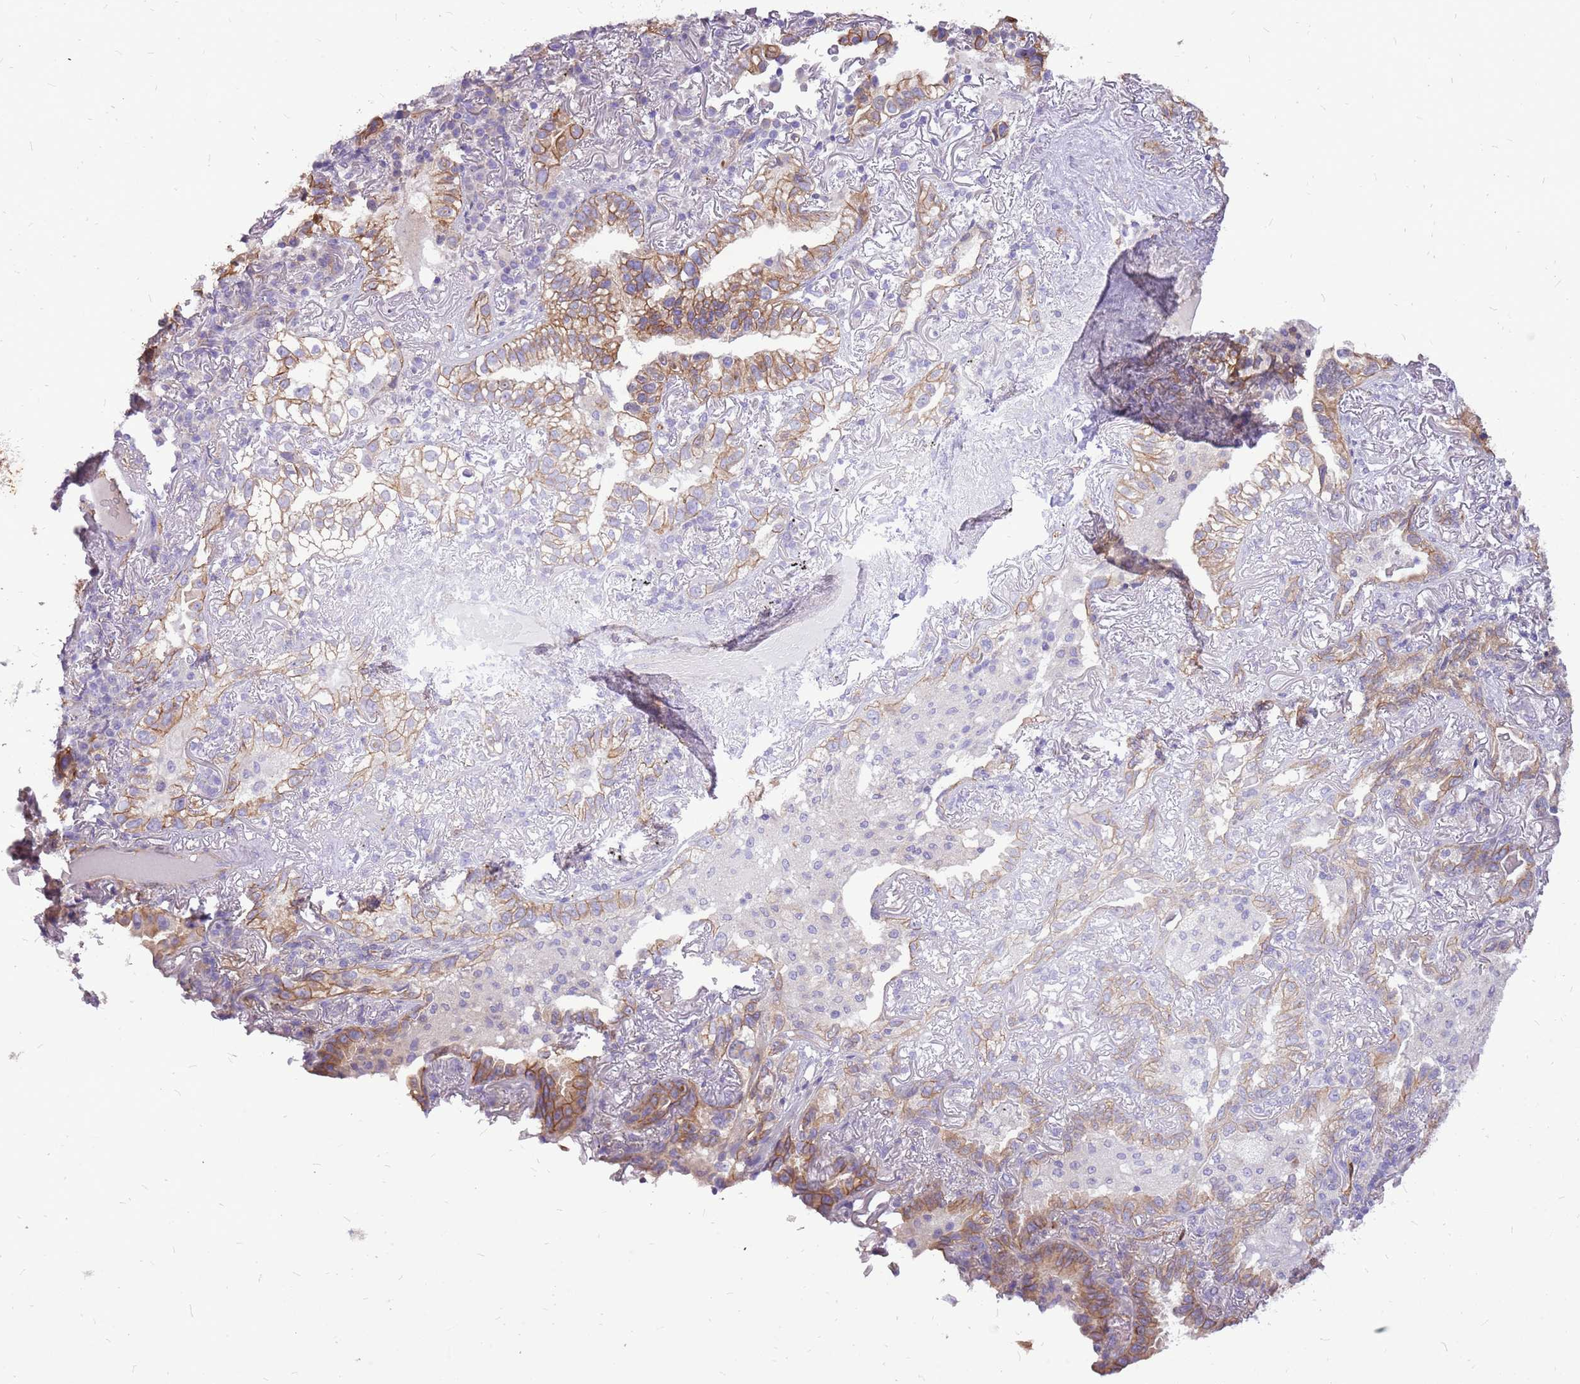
{"staining": {"intensity": "moderate", "quantity": ">75%", "location": "cytoplasmic/membranous"}, "tissue": "lung cancer", "cell_type": "Tumor cells", "image_type": "cancer", "snomed": [{"axis": "morphology", "description": "Adenocarcinoma, NOS"}, {"axis": "topography", "description": "Lung"}], "caption": "Brown immunohistochemical staining in lung cancer (adenocarcinoma) demonstrates moderate cytoplasmic/membranous positivity in about >75% of tumor cells.", "gene": "WDR90", "patient": {"sex": "female", "age": 69}}